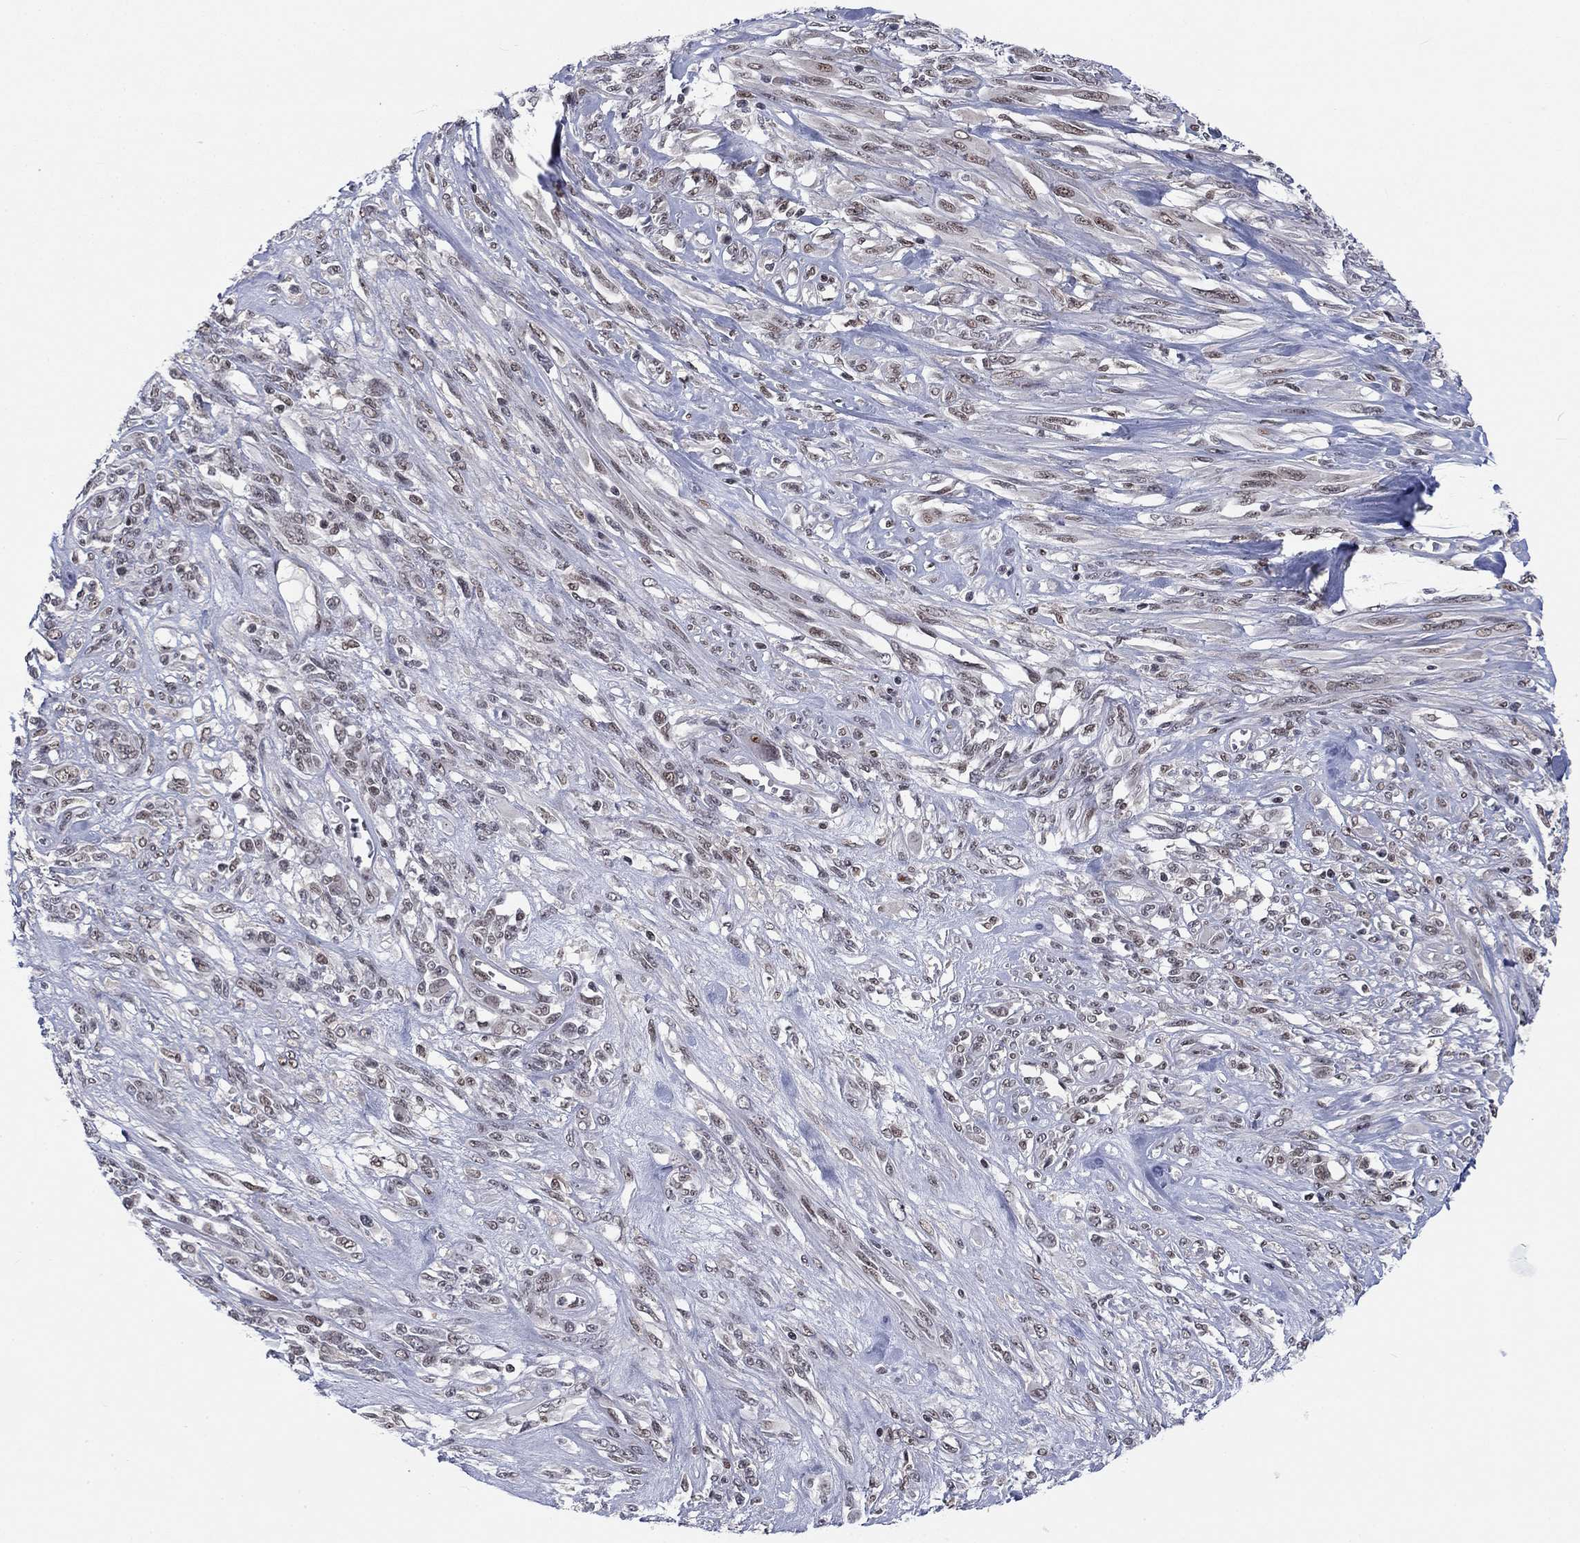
{"staining": {"intensity": "negative", "quantity": "none", "location": "none"}, "tissue": "melanoma", "cell_type": "Tumor cells", "image_type": "cancer", "snomed": [{"axis": "morphology", "description": "Malignant melanoma, NOS"}, {"axis": "topography", "description": "Skin"}], "caption": "Immunohistochemistry of human malignant melanoma exhibits no expression in tumor cells.", "gene": "FYTTD1", "patient": {"sex": "female", "age": 91}}